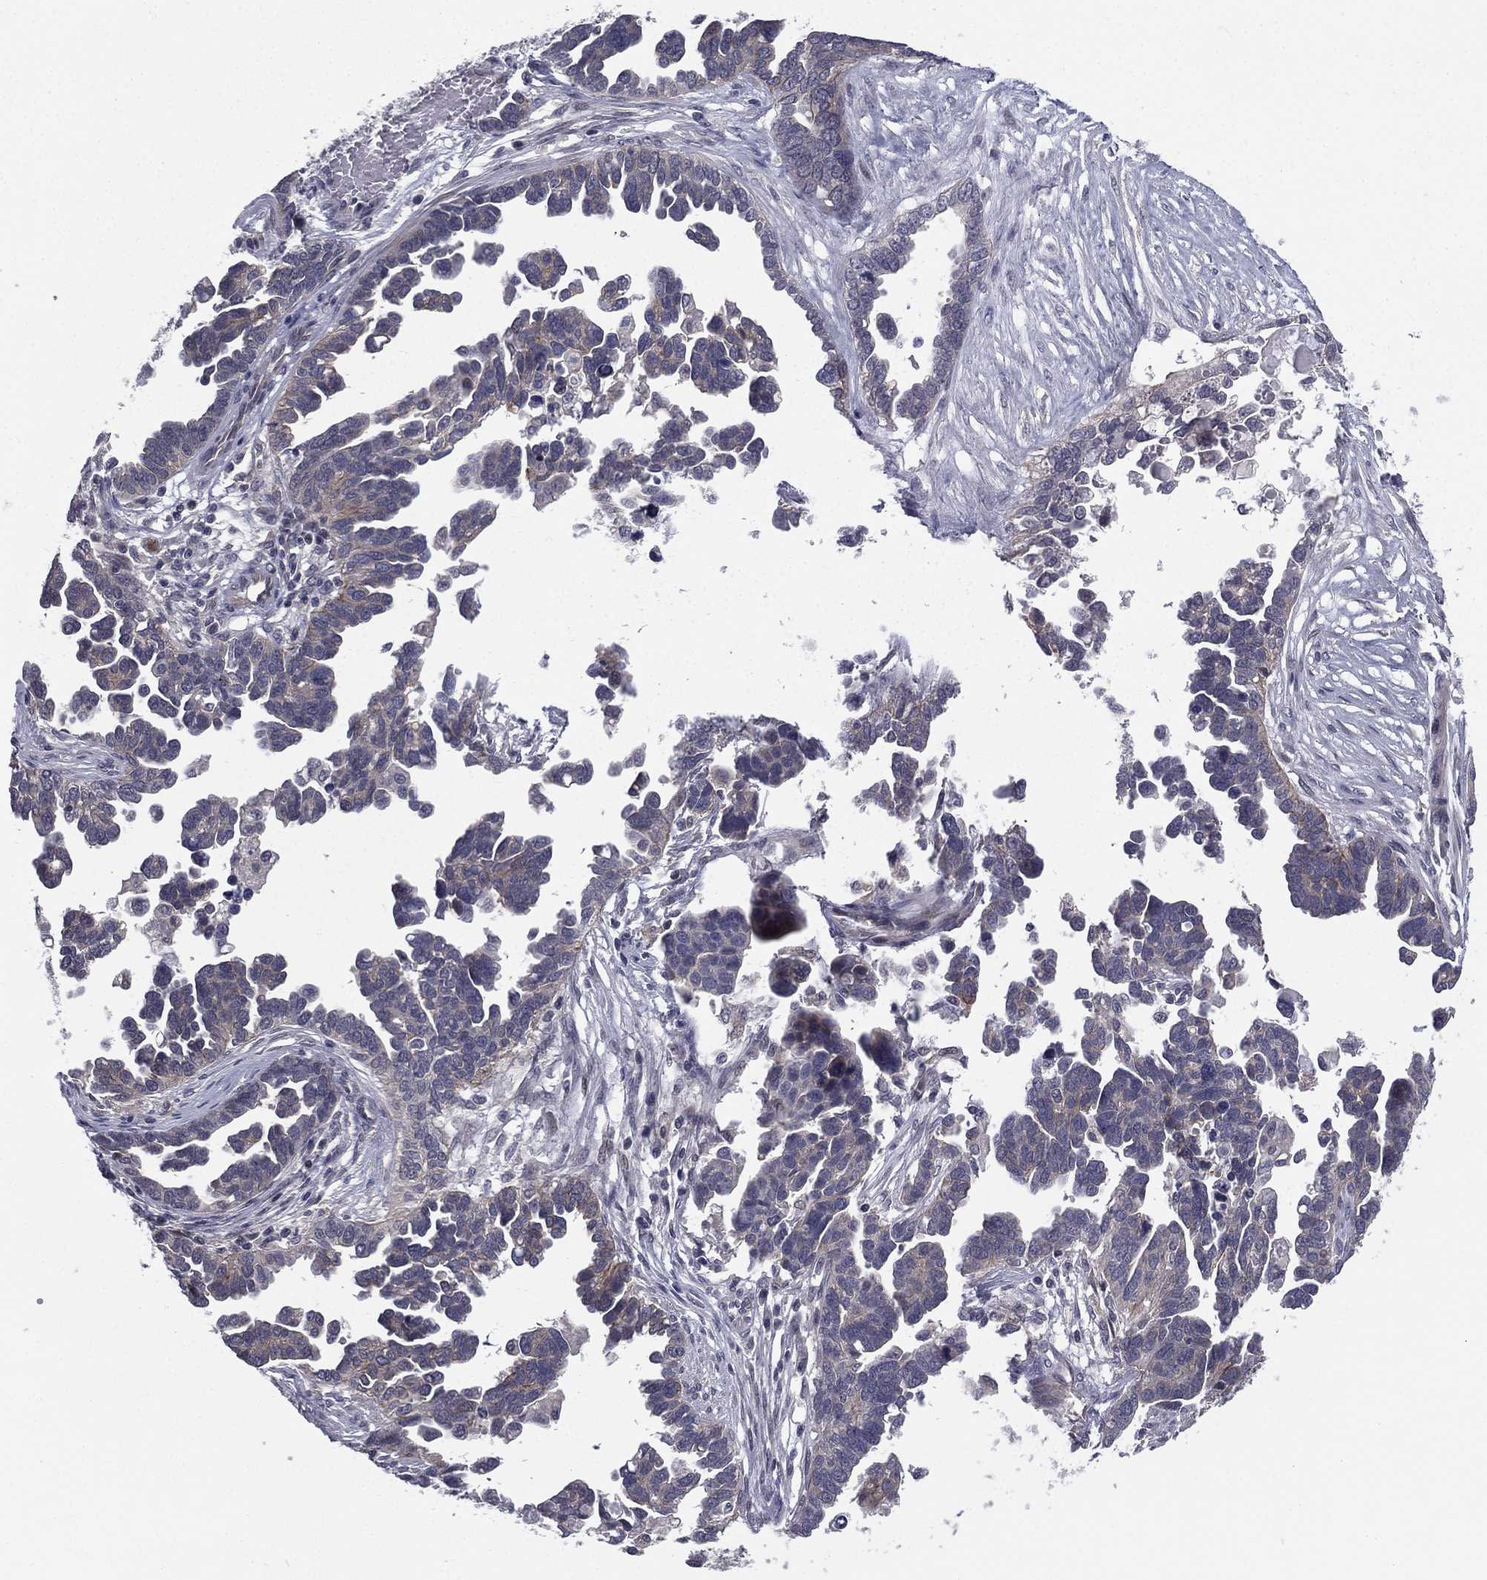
{"staining": {"intensity": "negative", "quantity": "none", "location": "none"}, "tissue": "ovarian cancer", "cell_type": "Tumor cells", "image_type": "cancer", "snomed": [{"axis": "morphology", "description": "Cystadenocarcinoma, serous, NOS"}, {"axis": "topography", "description": "Ovary"}], "caption": "Tumor cells are negative for brown protein staining in serous cystadenocarcinoma (ovarian).", "gene": "ACTRT2", "patient": {"sex": "female", "age": 54}}